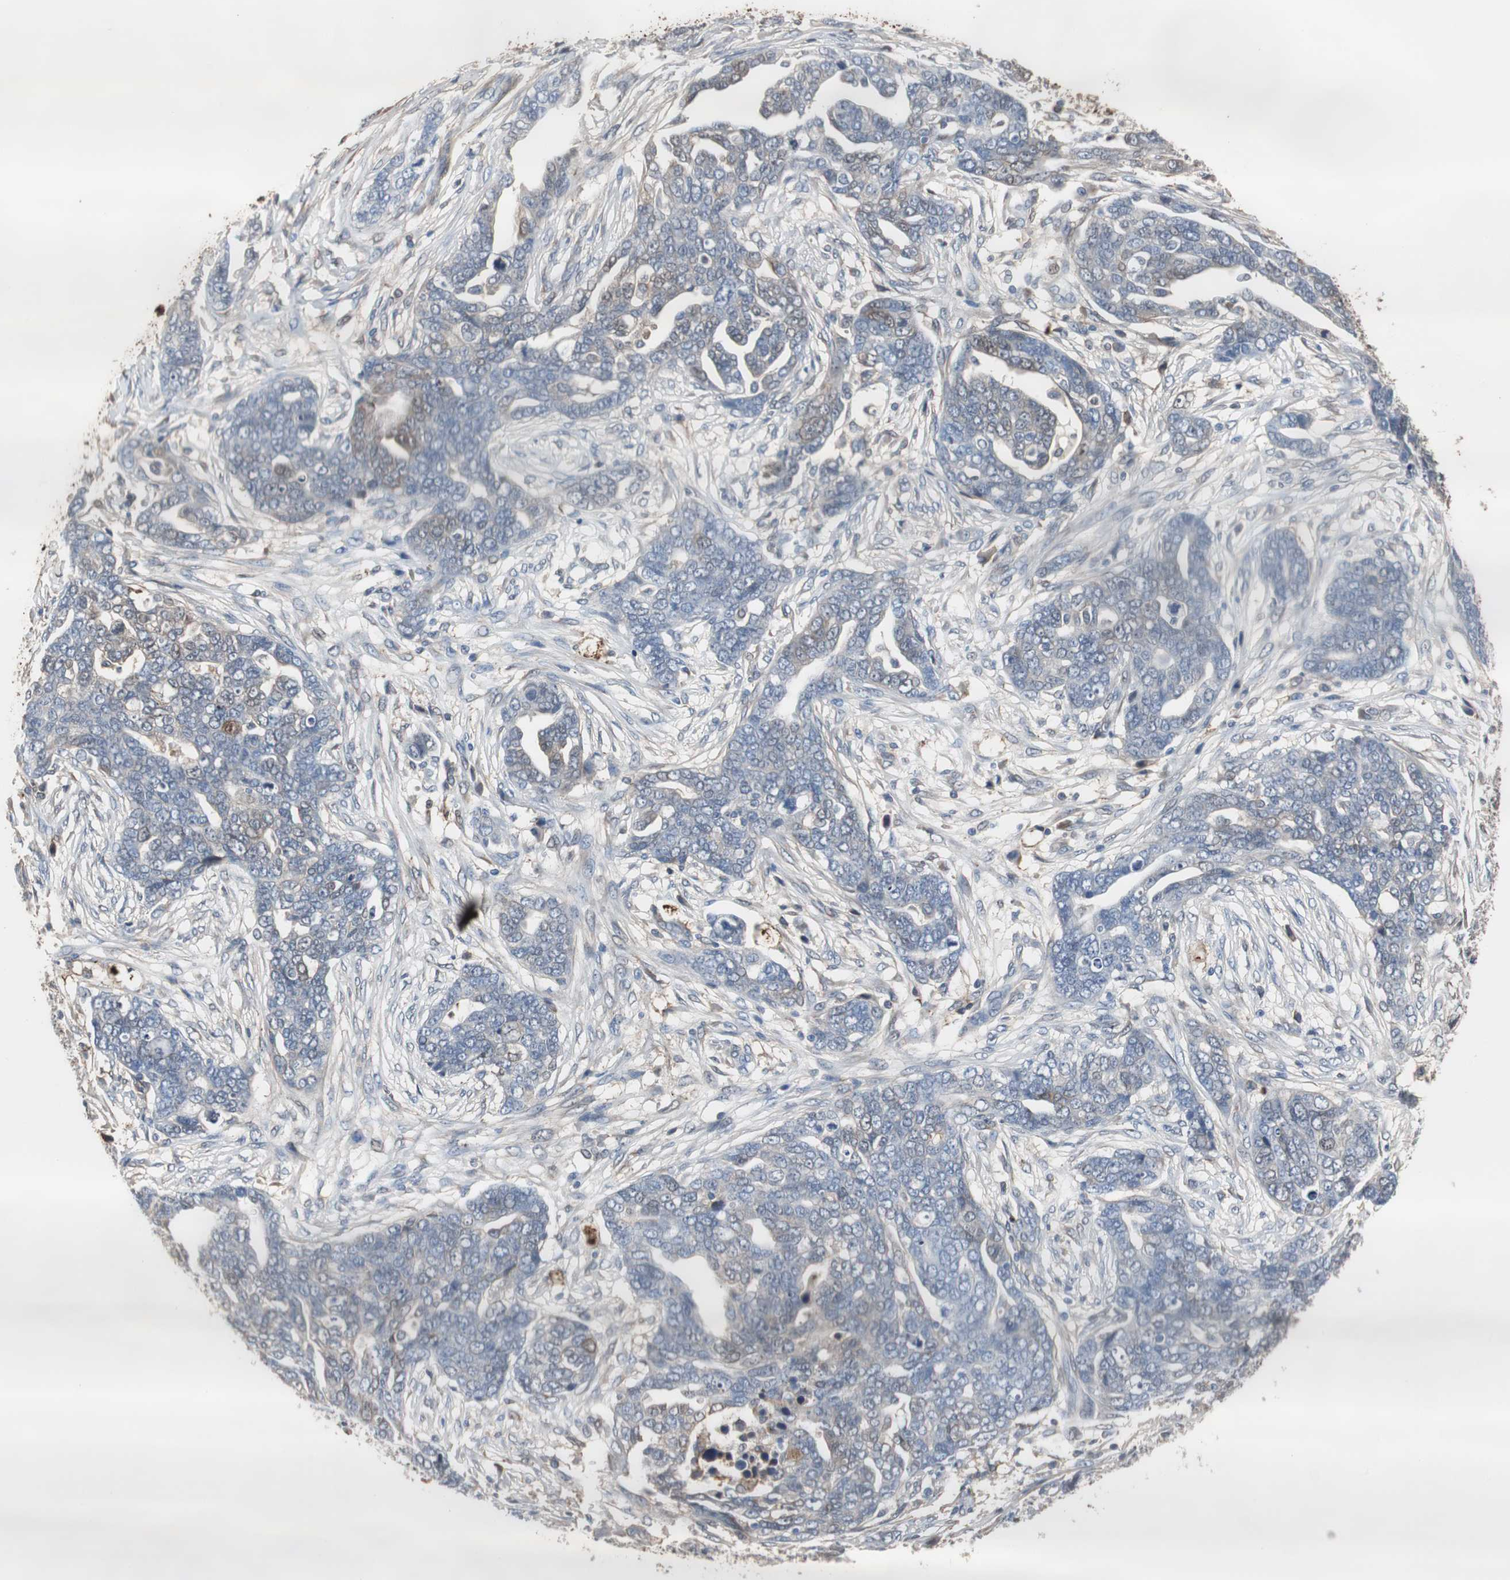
{"staining": {"intensity": "weak", "quantity": "<25%", "location": "cytoplasmic/membranous"}, "tissue": "ovarian cancer", "cell_type": "Tumor cells", "image_type": "cancer", "snomed": [{"axis": "morphology", "description": "Normal tissue, NOS"}, {"axis": "morphology", "description": "Cystadenocarcinoma, serous, NOS"}, {"axis": "topography", "description": "Fallopian tube"}, {"axis": "topography", "description": "Ovary"}], "caption": "Tumor cells are negative for protein expression in human serous cystadenocarcinoma (ovarian). (Brightfield microscopy of DAB (3,3'-diaminobenzidine) IHC at high magnification).", "gene": "ANXA4", "patient": {"sex": "female", "age": 56}}